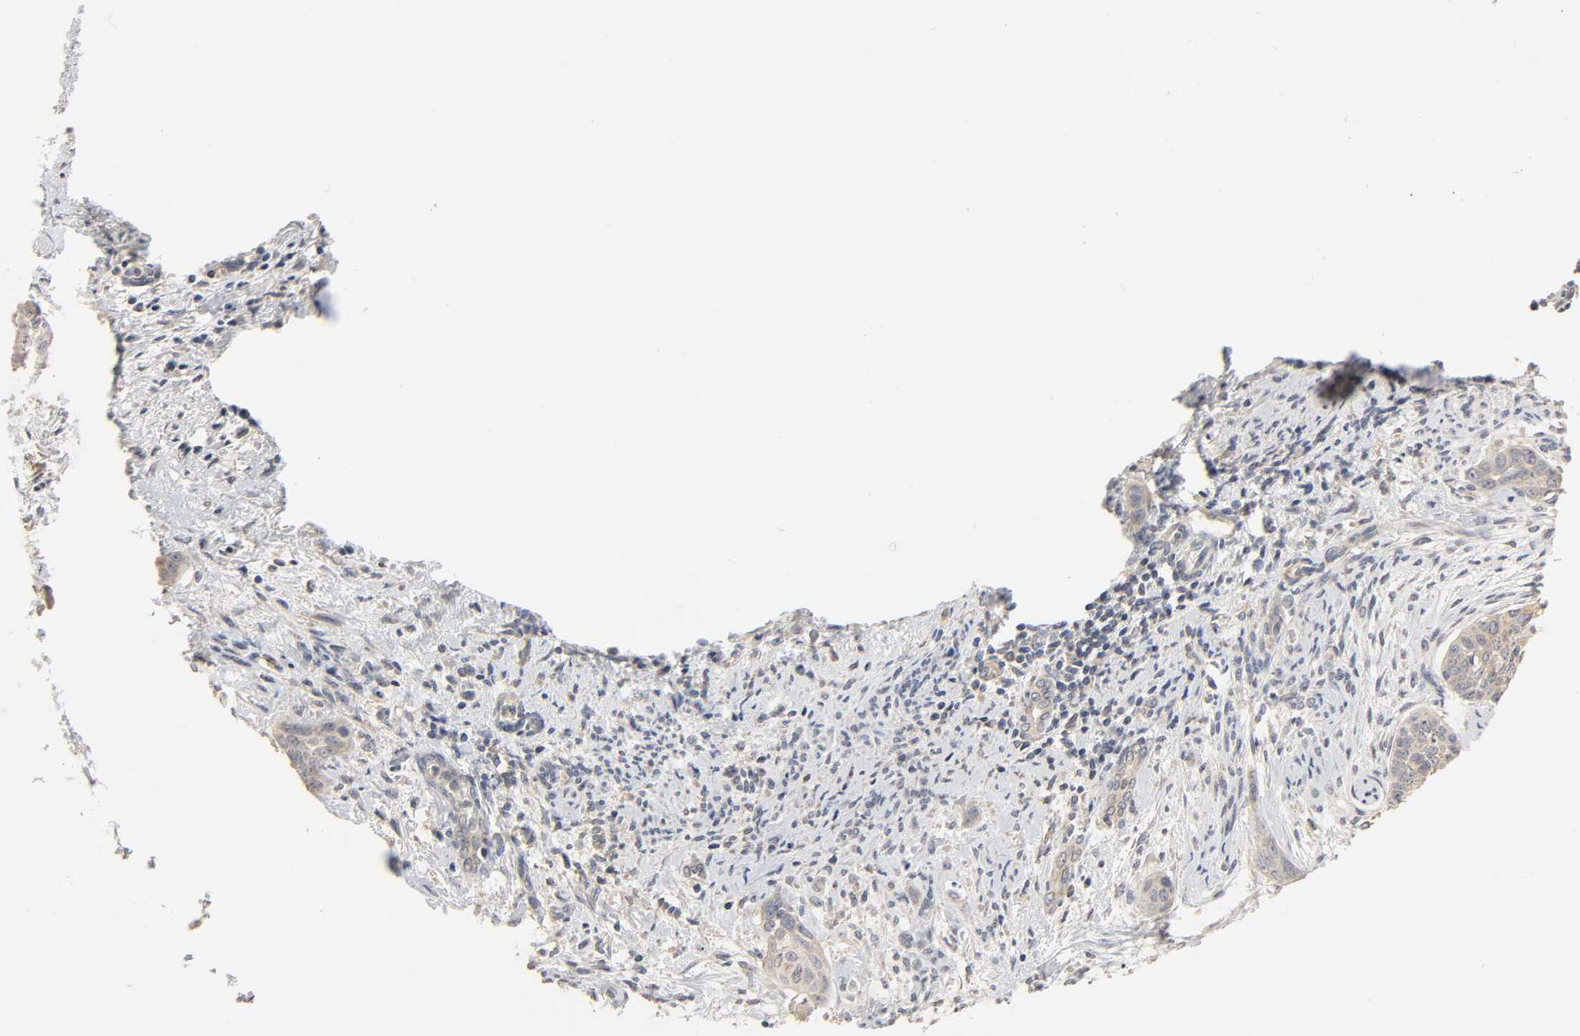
{"staining": {"intensity": "weak", "quantity": ">75%", "location": "cytoplasmic/membranous"}, "tissue": "cervical cancer", "cell_type": "Tumor cells", "image_type": "cancer", "snomed": [{"axis": "morphology", "description": "Squamous cell carcinoma, NOS"}, {"axis": "topography", "description": "Cervix"}], "caption": "Immunohistochemical staining of cervical cancer (squamous cell carcinoma) exhibits low levels of weak cytoplasmic/membranous protein staining in approximately >75% of tumor cells. Nuclei are stained in blue.", "gene": "CLEC4E", "patient": {"sex": "female", "age": 33}}